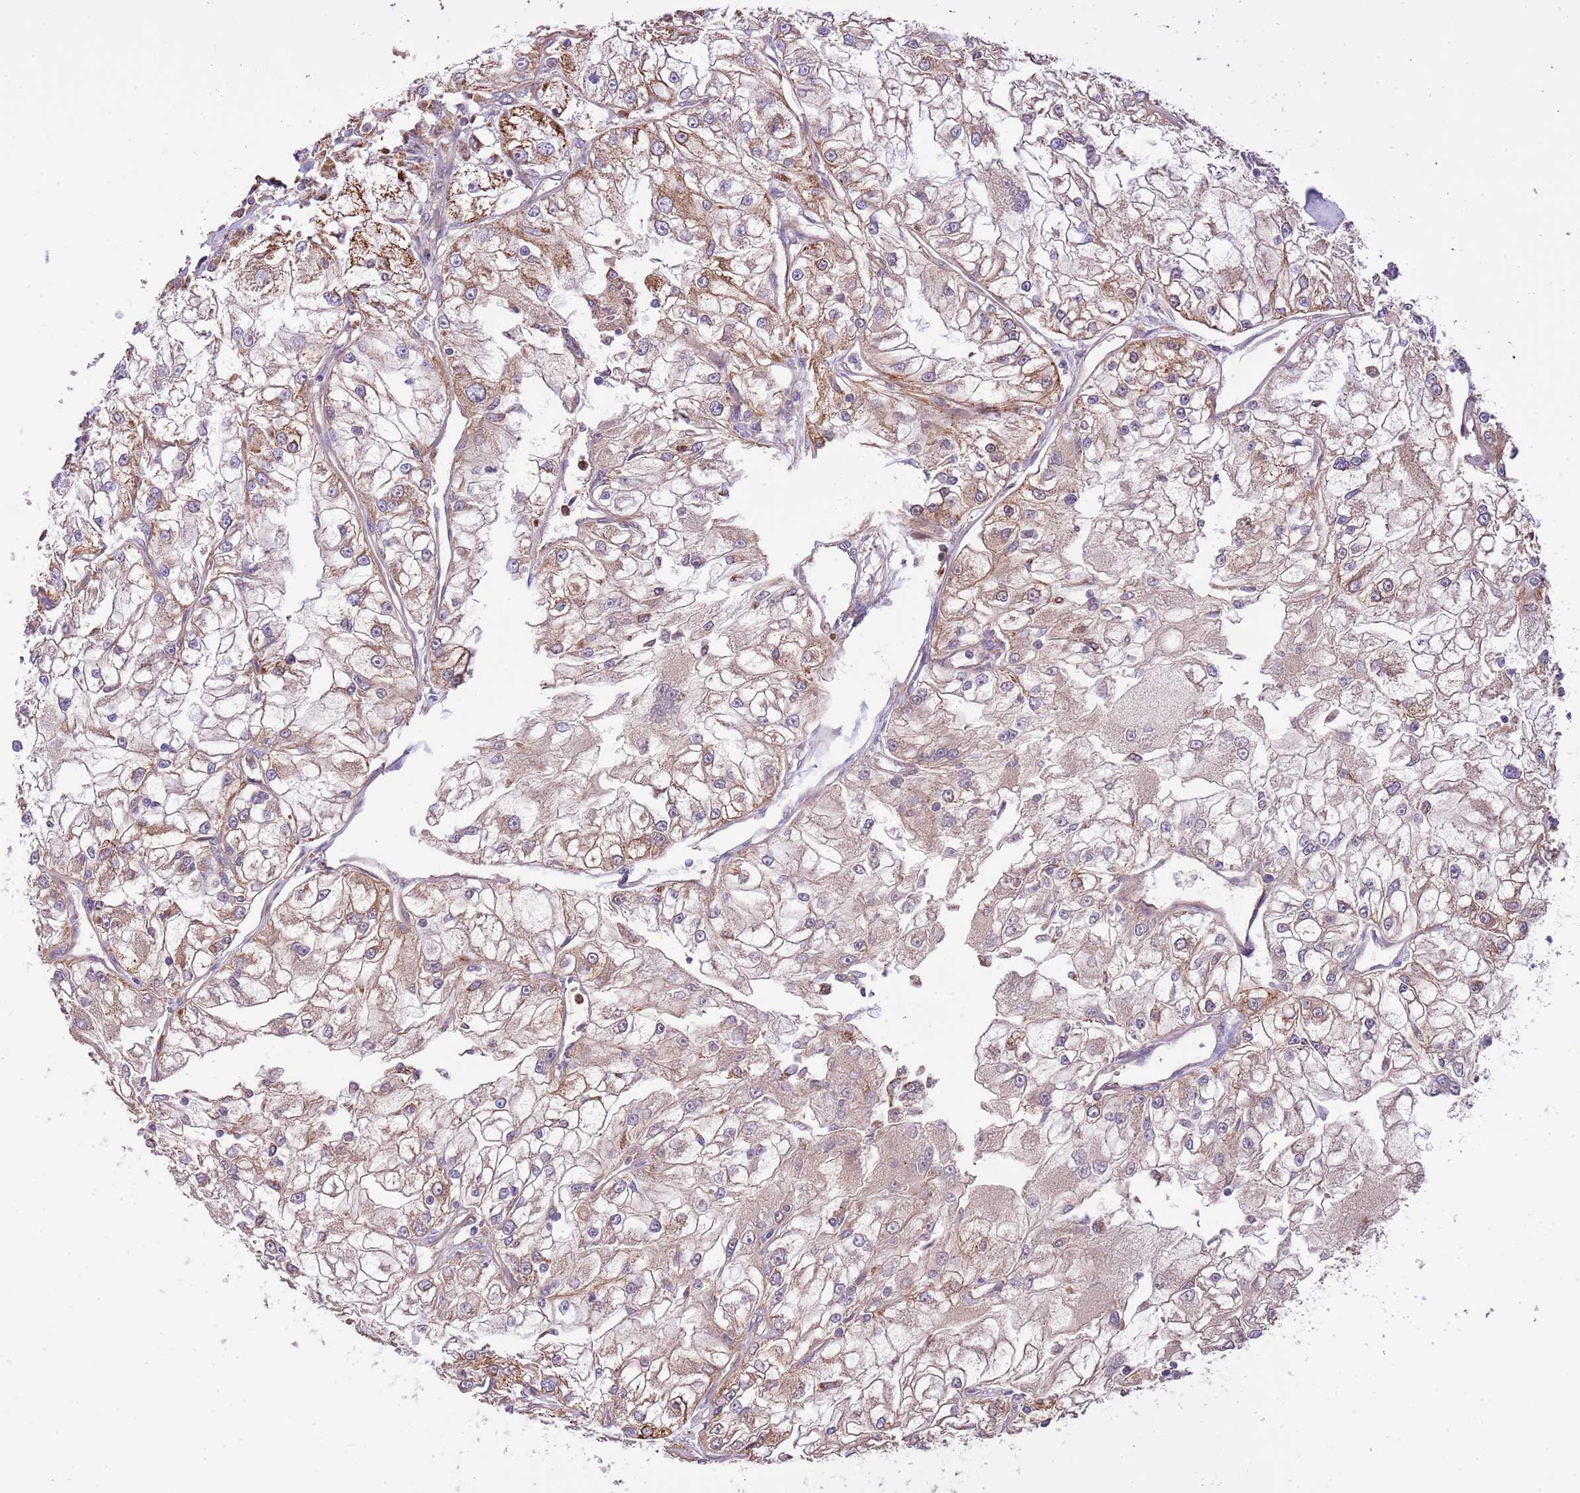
{"staining": {"intensity": "moderate", "quantity": "<25%", "location": "cytoplasmic/membranous"}, "tissue": "renal cancer", "cell_type": "Tumor cells", "image_type": "cancer", "snomed": [{"axis": "morphology", "description": "Adenocarcinoma, NOS"}, {"axis": "topography", "description": "Kidney"}], "caption": "An IHC histopathology image of tumor tissue is shown. Protein staining in brown labels moderate cytoplasmic/membranous positivity in renal cancer (adenocarcinoma) within tumor cells.", "gene": "DOCK6", "patient": {"sex": "female", "age": 72}}